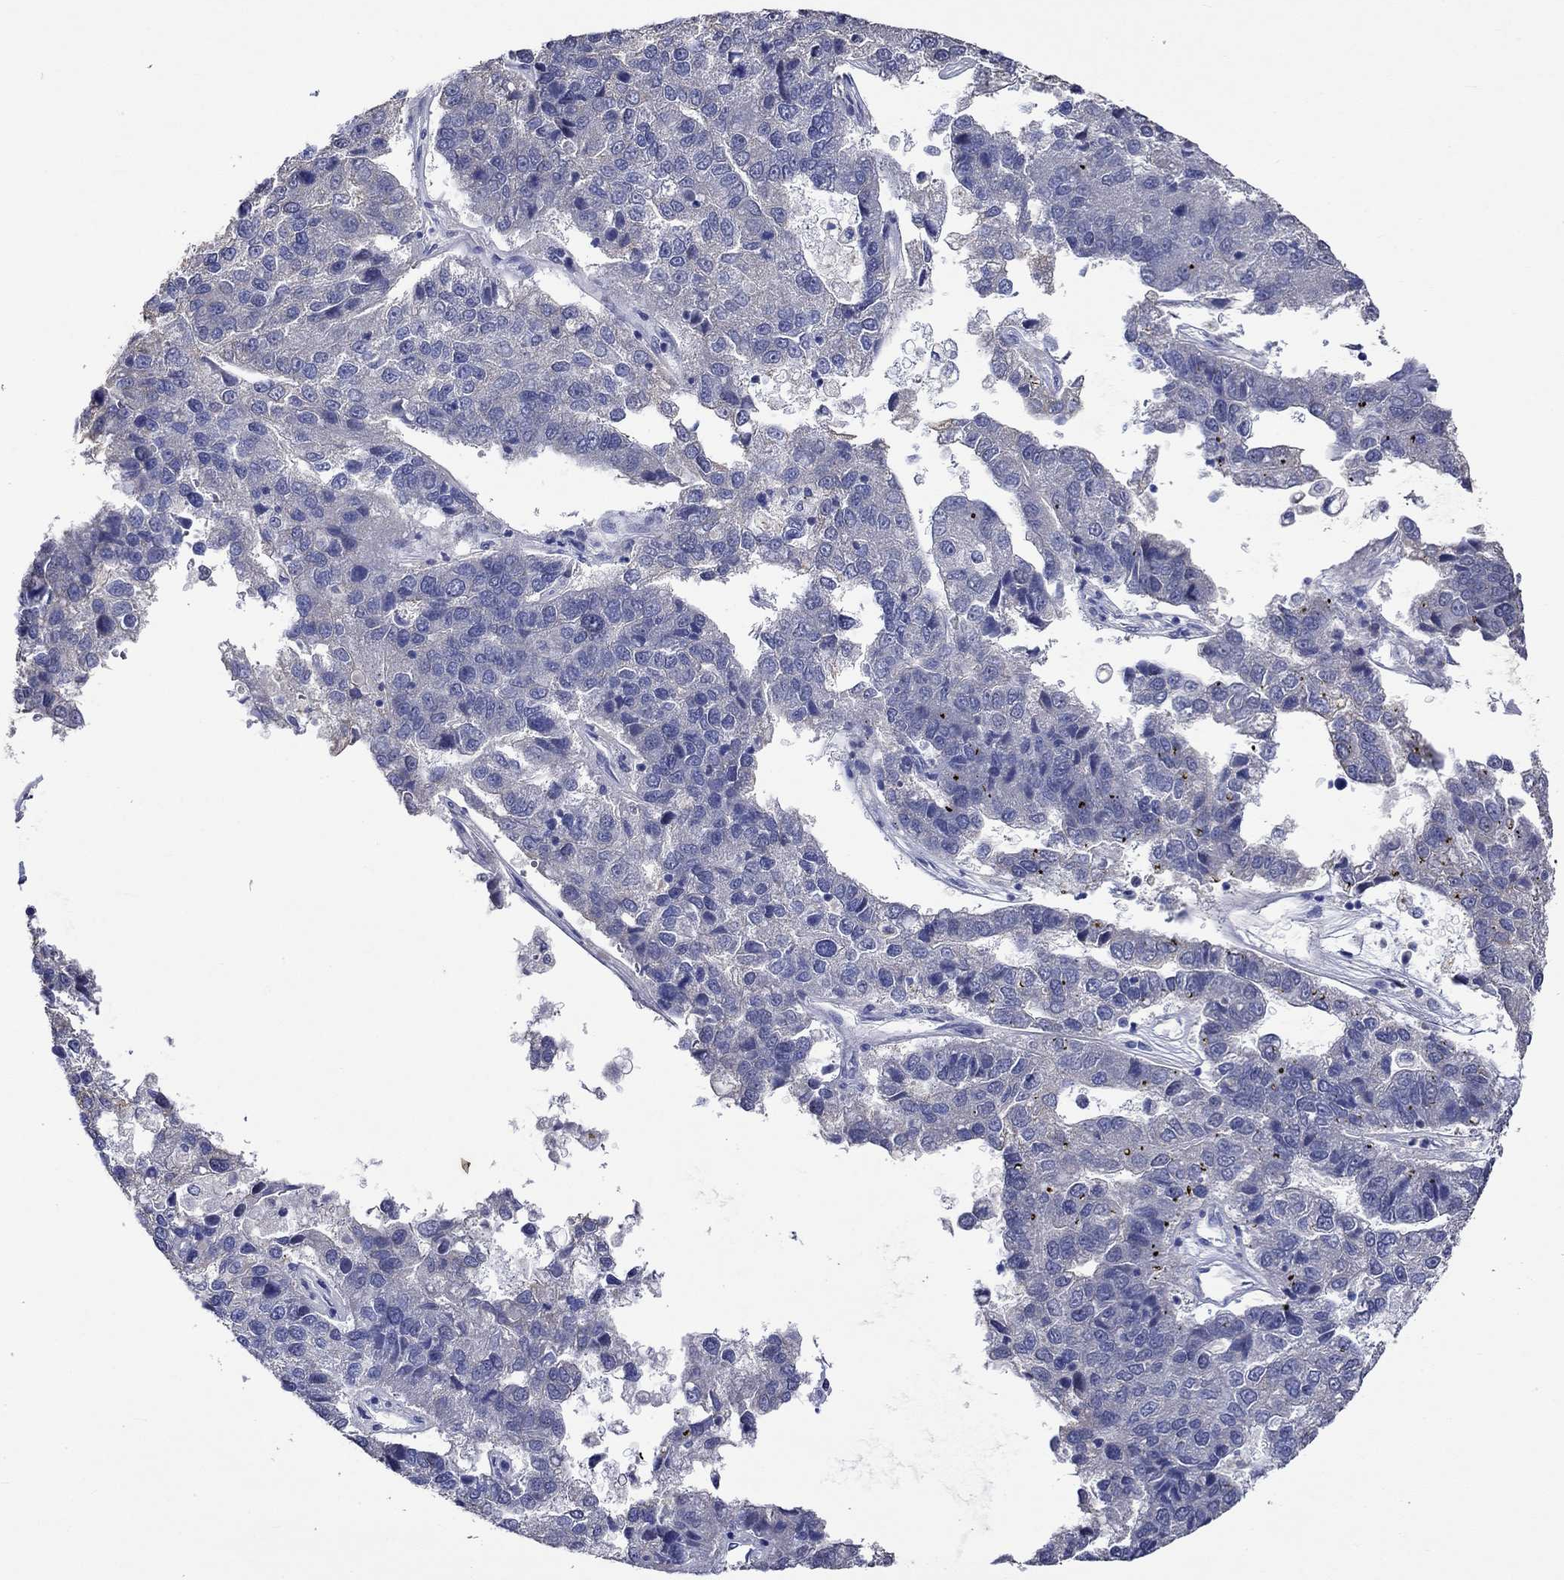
{"staining": {"intensity": "negative", "quantity": "none", "location": "none"}, "tissue": "pancreatic cancer", "cell_type": "Tumor cells", "image_type": "cancer", "snomed": [{"axis": "morphology", "description": "Adenocarcinoma, NOS"}, {"axis": "topography", "description": "Pancreas"}], "caption": "Tumor cells are negative for brown protein staining in pancreatic cancer.", "gene": "DDX3Y", "patient": {"sex": "female", "age": 61}}